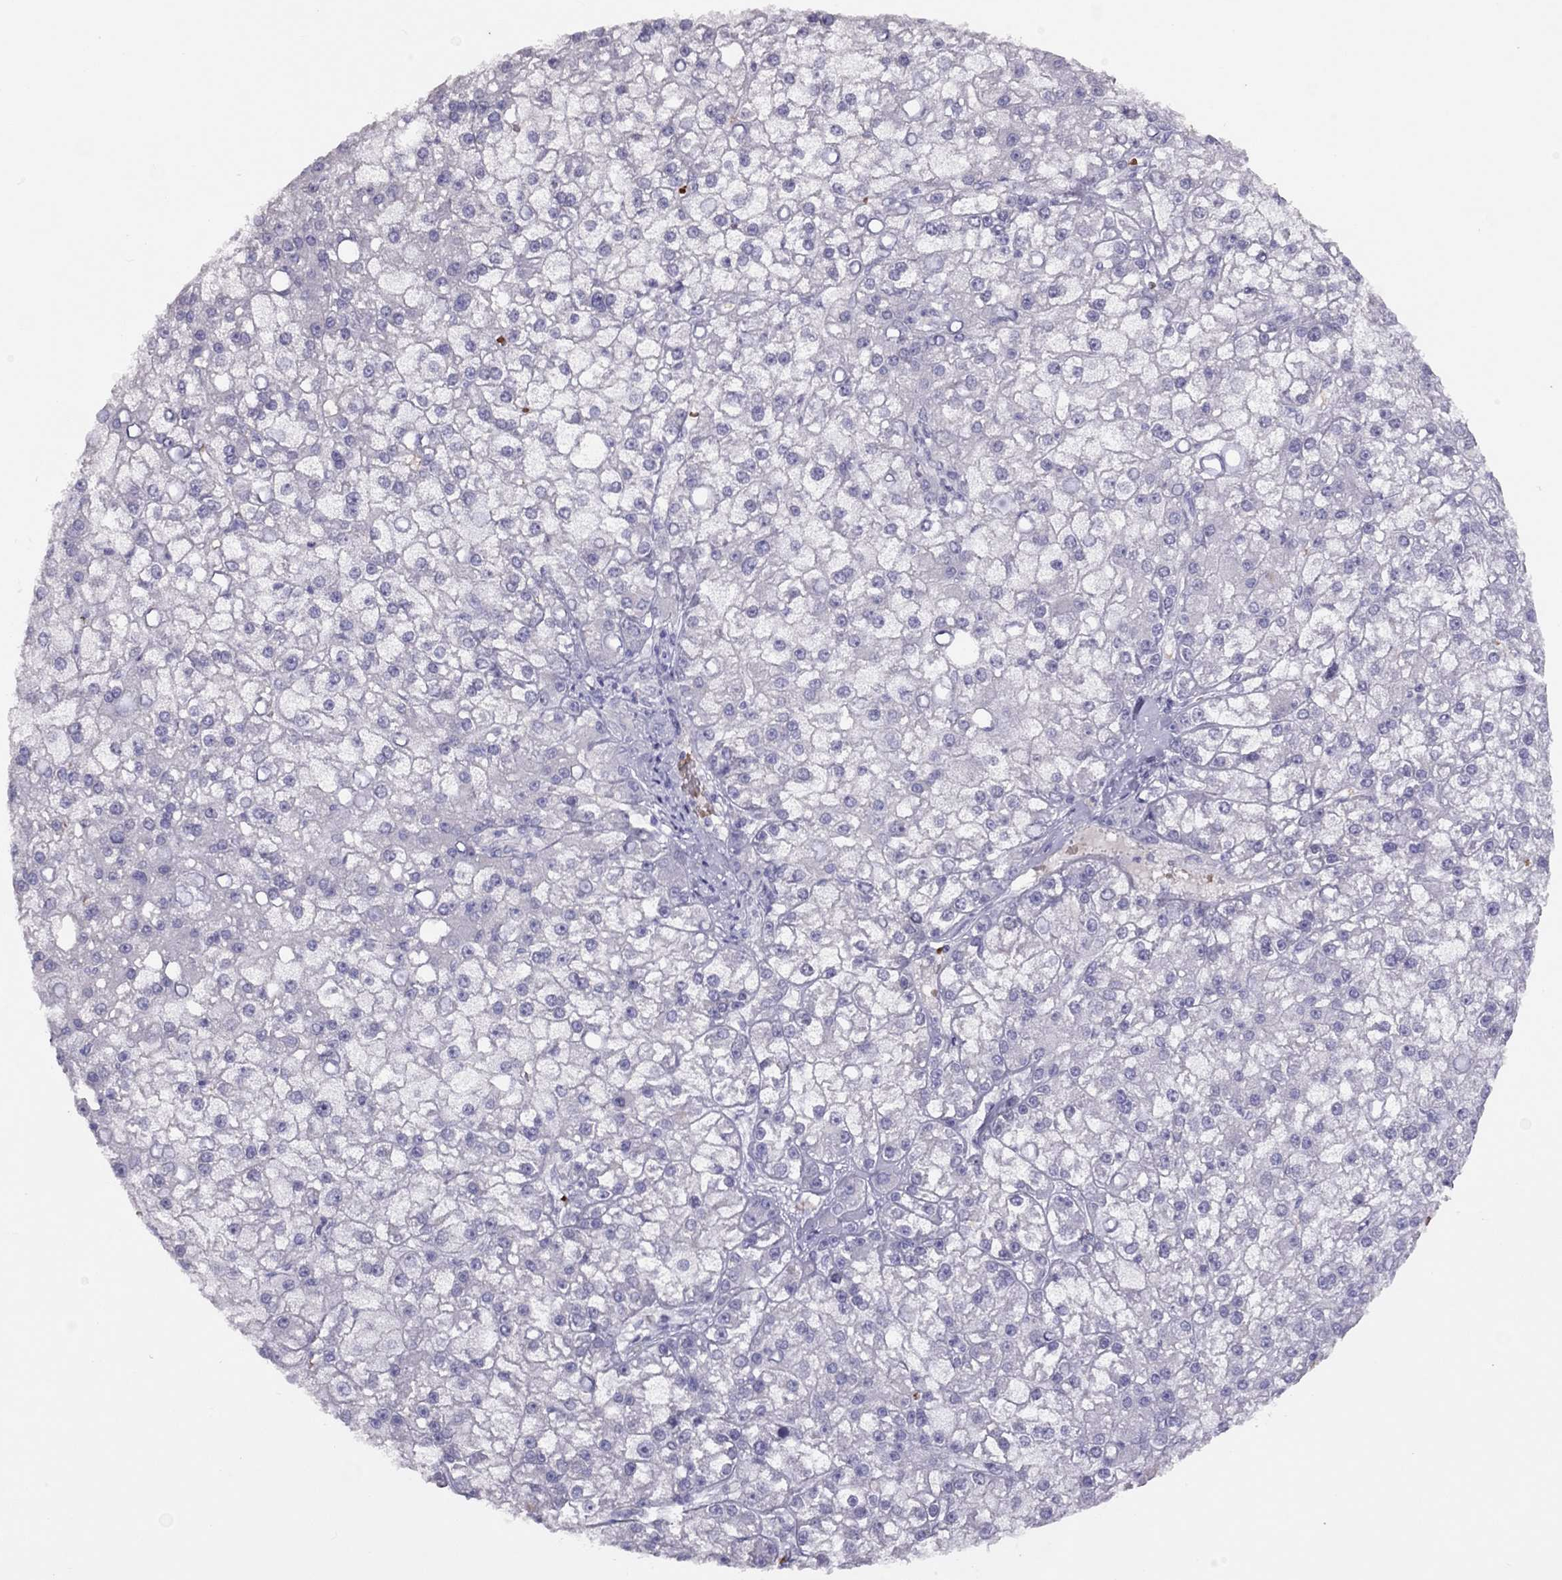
{"staining": {"intensity": "negative", "quantity": "none", "location": "none"}, "tissue": "liver cancer", "cell_type": "Tumor cells", "image_type": "cancer", "snomed": [{"axis": "morphology", "description": "Carcinoma, Hepatocellular, NOS"}, {"axis": "topography", "description": "Liver"}], "caption": "DAB immunohistochemical staining of human hepatocellular carcinoma (liver) exhibits no significant staining in tumor cells. (DAB (3,3'-diaminobenzidine) immunohistochemistry with hematoxylin counter stain).", "gene": "RHD", "patient": {"sex": "male", "age": 67}}